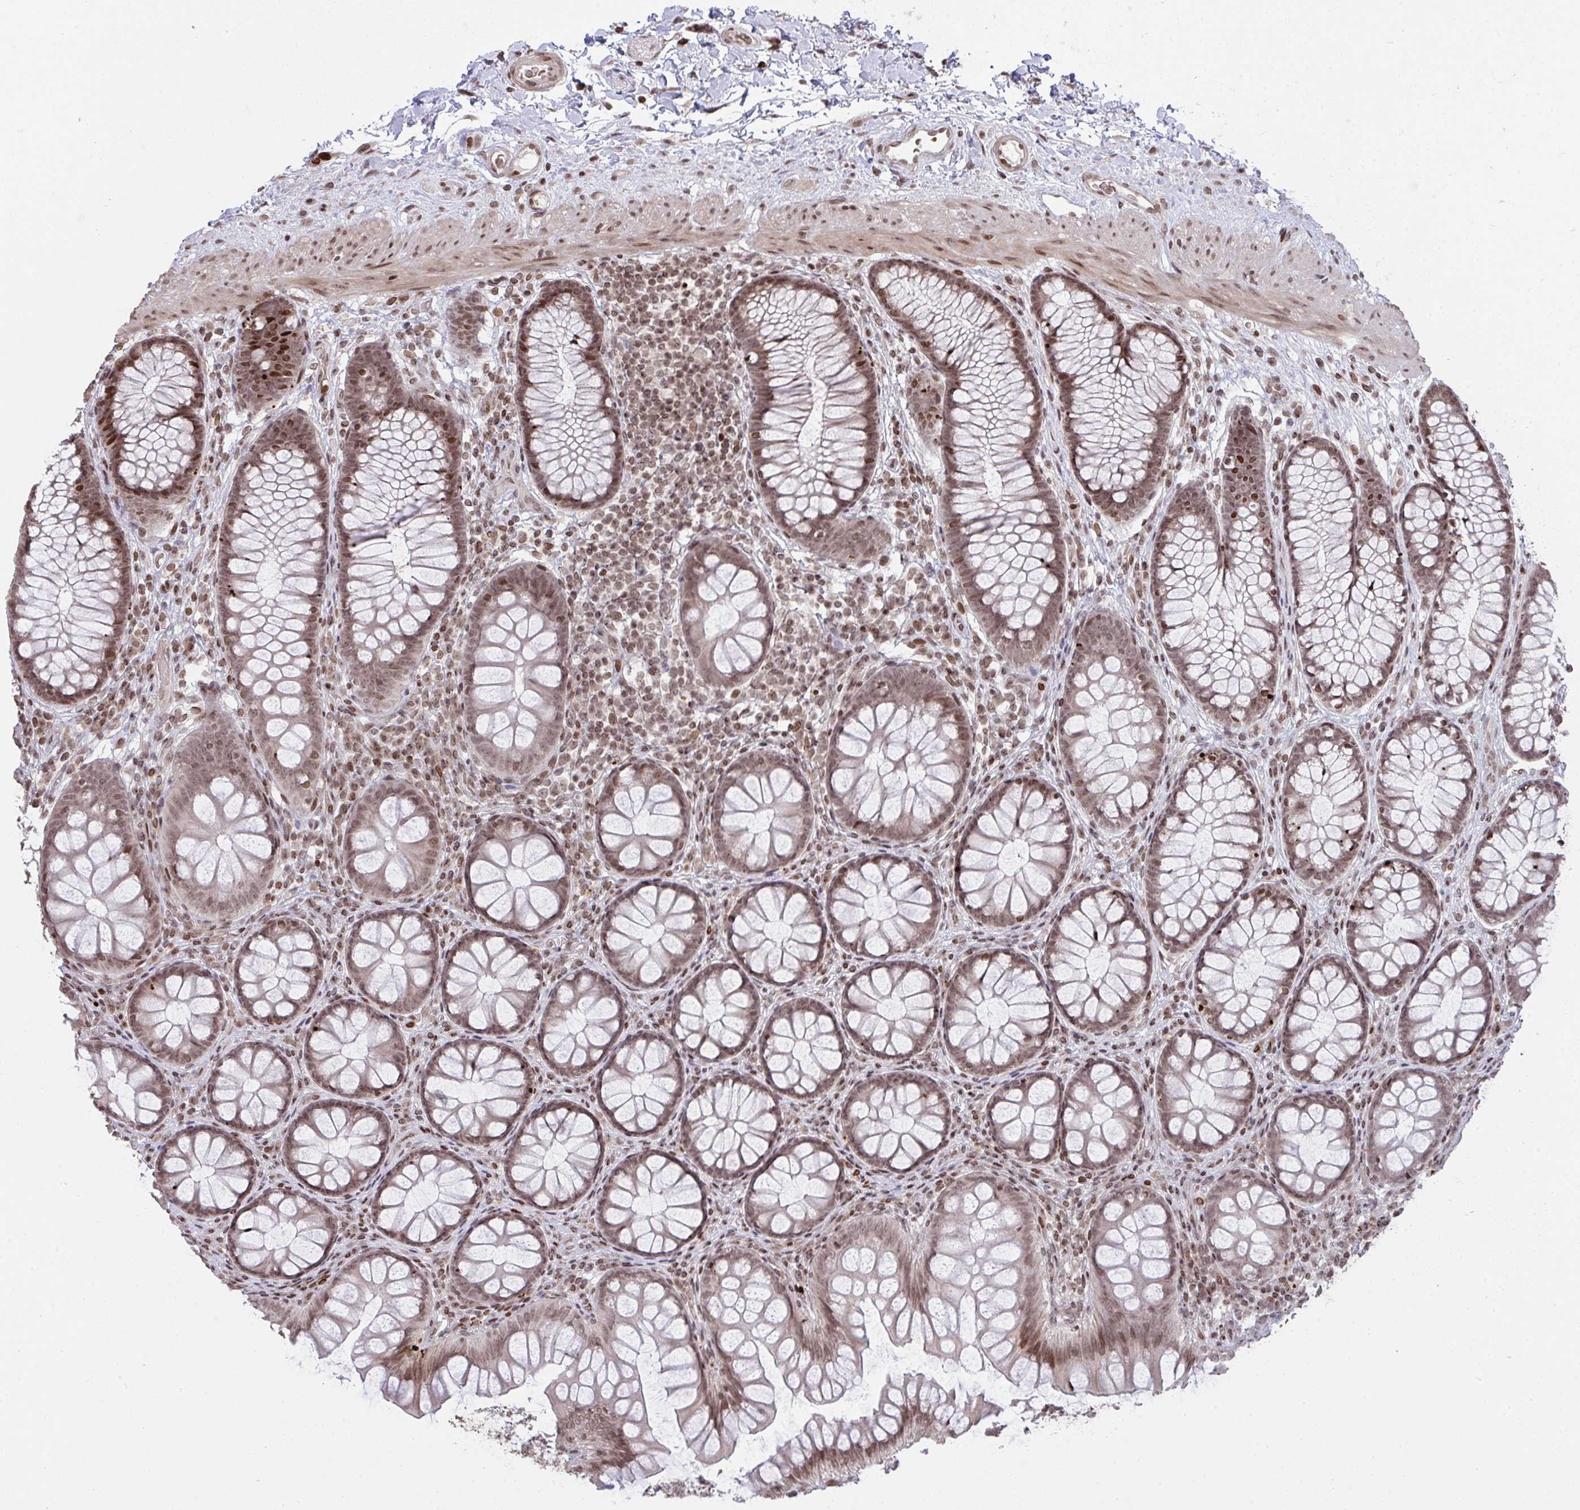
{"staining": {"intensity": "strong", "quantity": ">75%", "location": "nuclear"}, "tissue": "colon", "cell_type": "Endothelial cells", "image_type": "normal", "snomed": [{"axis": "morphology", "description": "Normal tissue, NOS"}, {"axis": "morphology", "description": "Adenoma, NOS"}, {"axis": "topography", "description": "Soft tissue"}, {"axis": "topography", "description": "Colon"}], "caption": "Brown immunohistochemical staining in benign colon exhibits strong nuclear expression in approximately >75% of endothelial cells. (Brightfield microscopy of DAB IHC at high magnification).", "gene": "NIP7", "patient": {"sex": "male", "age": 47}}